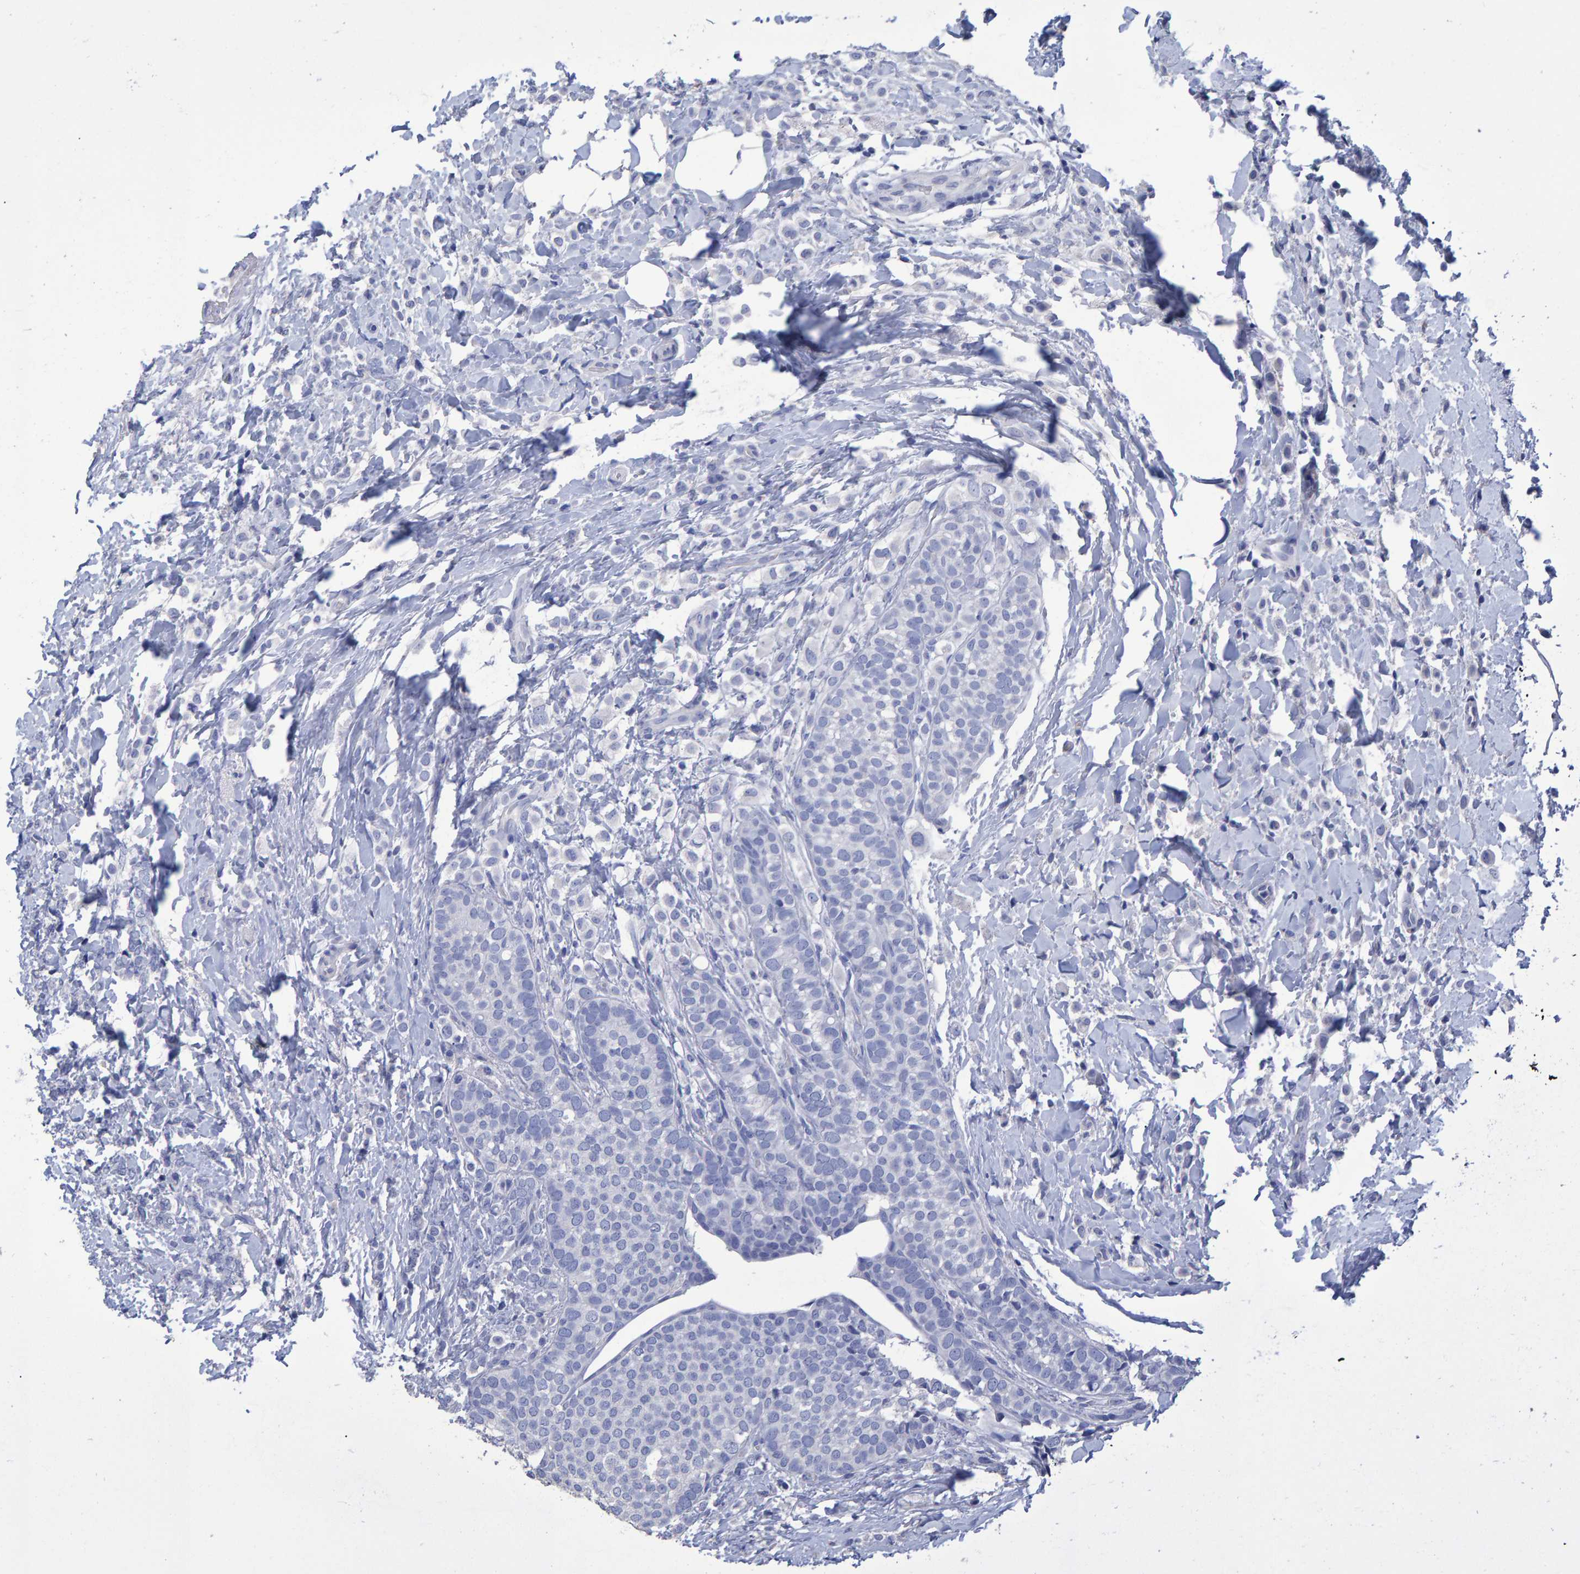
{"staining": {"intensity": "negative", "quantity": "none", "location": "none"}, "tissue": "breast cancer", "cell_type": "Tumor cells", "image_type": "cancer", "snomed": [{"axis": "morphology", "description": "Lobular carcinoma"}, {"axis": "topography", "description": "Breast"}], "caption": "Protein analysis of breast lobular carcinoma exhibits no significant staining in tumor cells.", "gene": "HEMGN", "patient": {"sex": "female", "age": 50}}